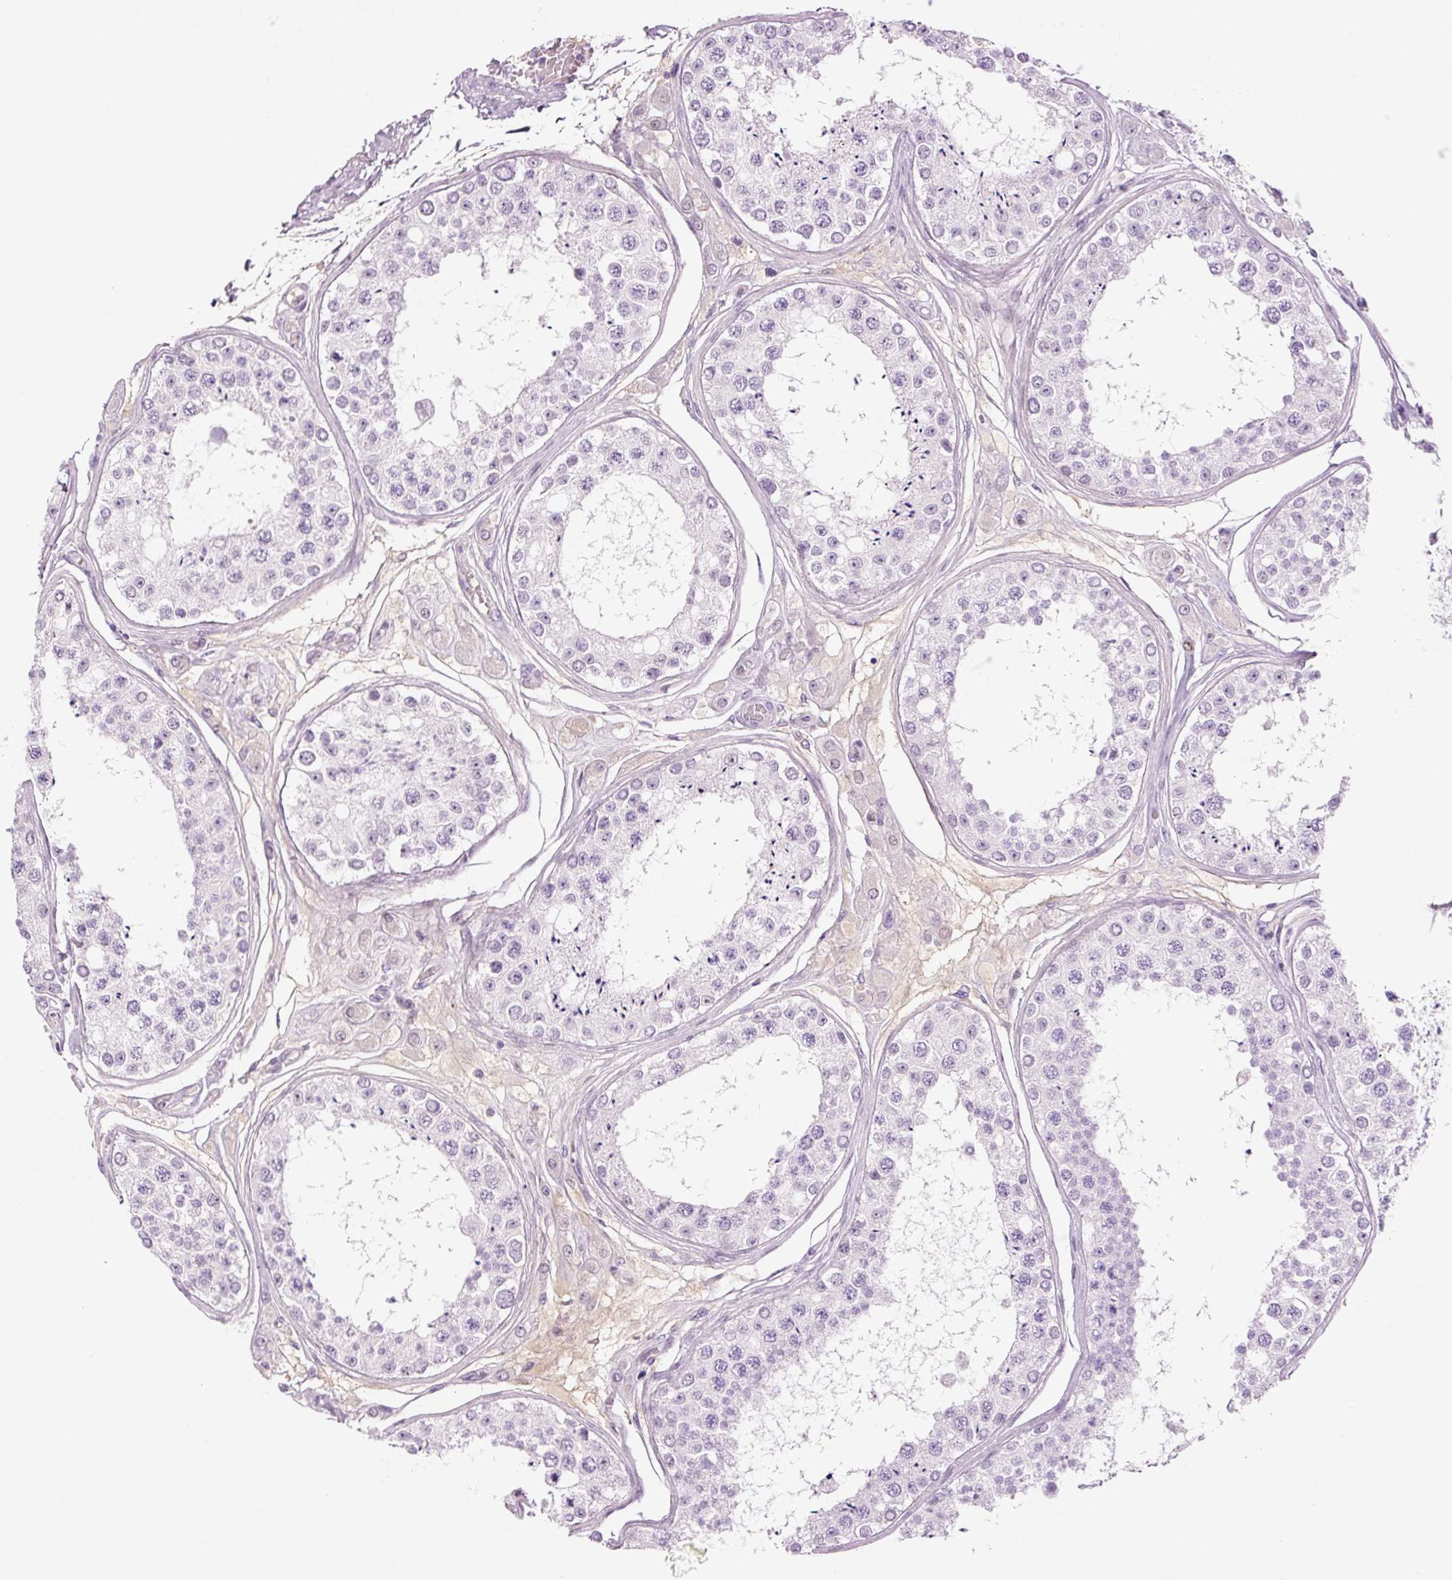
{"staining": {"intensity": "negative", "quantity": "none", "location": "none"}, "tissue": "testis", "cell_type": "Cells in seminiferous ducts", "image_type": "normal", "snomed": [{"axis": "morphology", "description": "Normal tissue, NOS"}, {"axis": "topography", "description": "Testis"}], "caption": "Micrograph shows no significant protein positivity in cells in seminiferous ducts of benign testis.", "gene": "KLF1", "patient": {"sex": "male", "age": 25}}